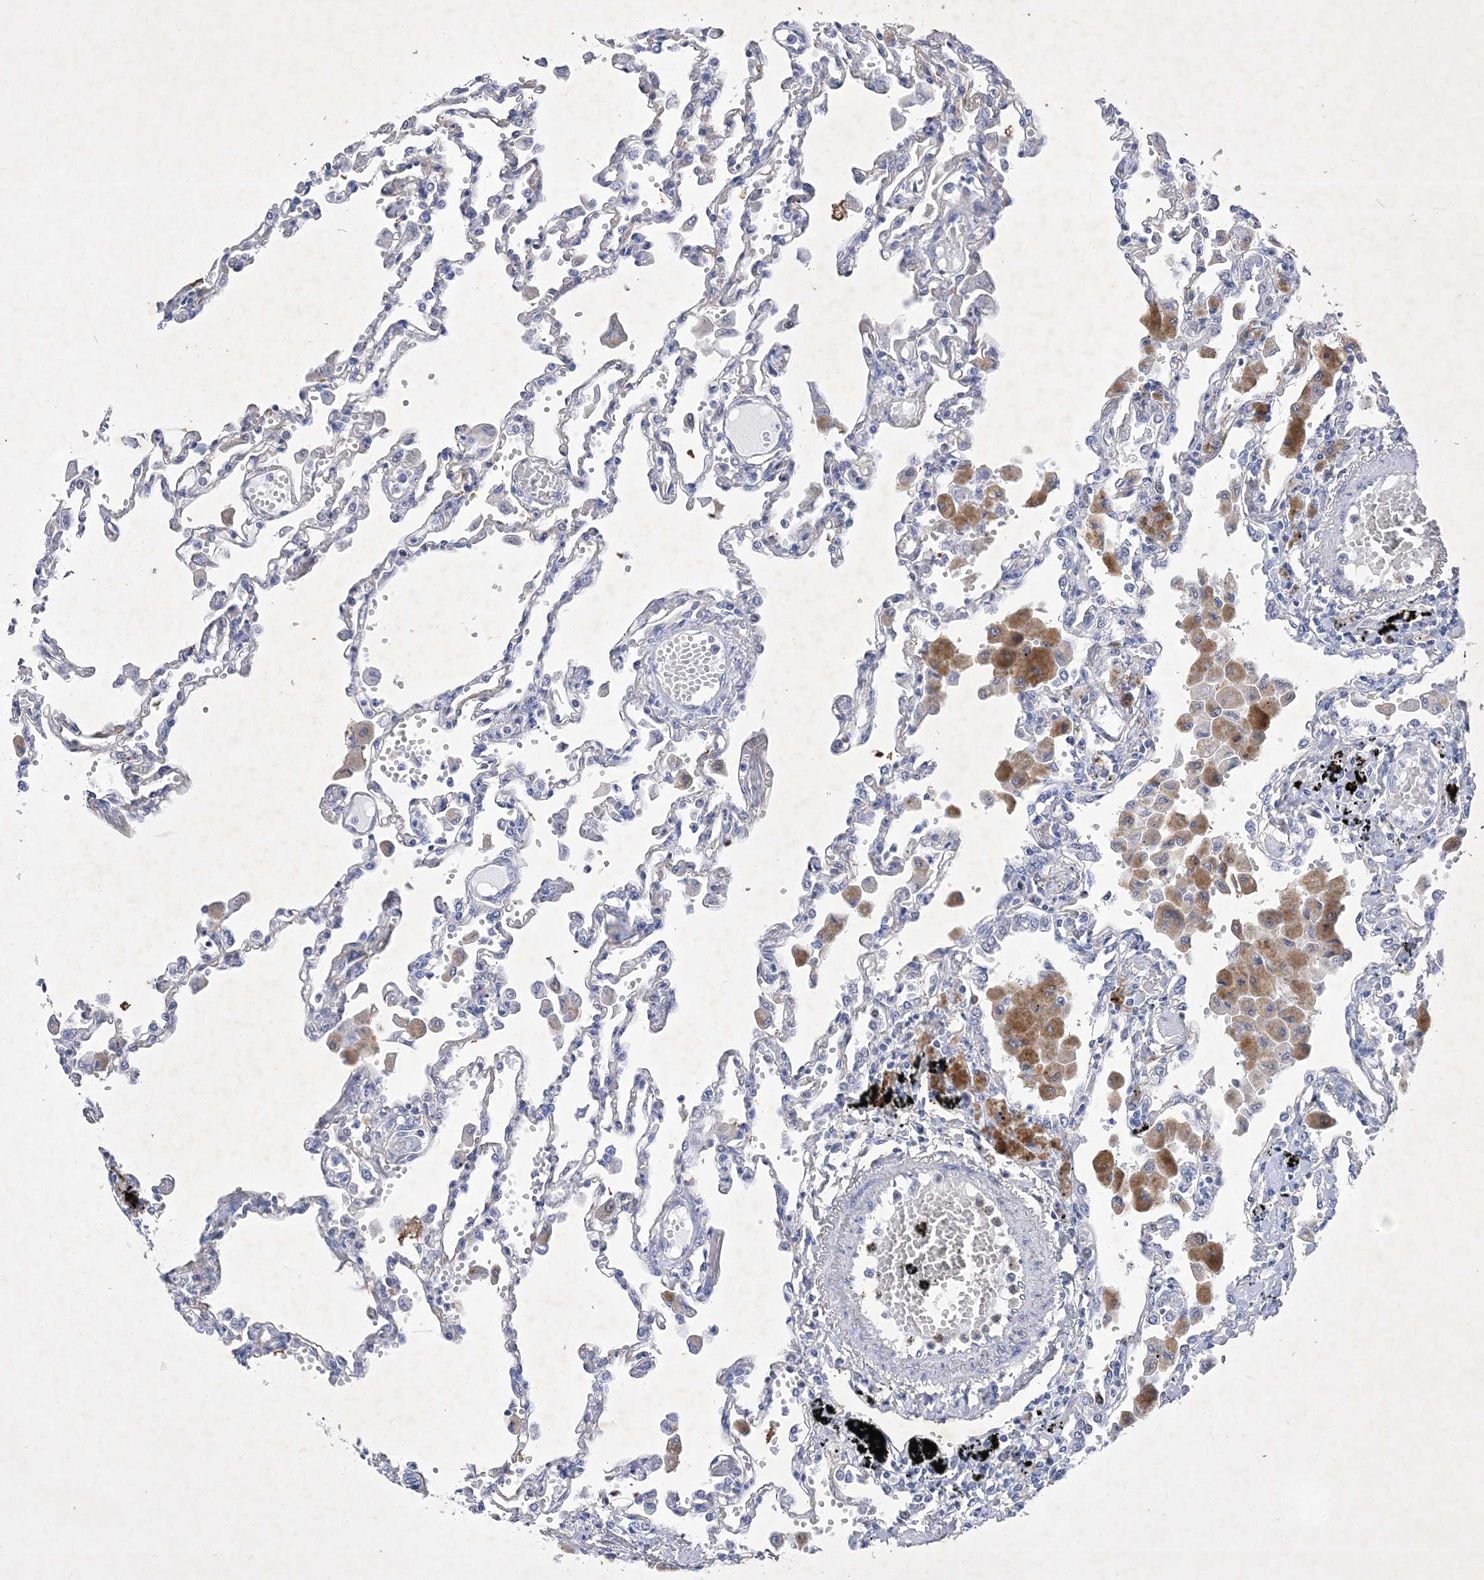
{"staining": {"intensity": "negative", "quantity": "none", "location": "none"}, "tissue": "lung", "cell_type": "Alveolar cells", "image_type": "normal", "snomed": [{"axis": "morphology", "description": "Normal tissue, NOS"}, {"axis": "topography", "description": "Bronchus"}, {"axis": "topography", "description": "Lung"}], "caption": "Immunohistochemistry histopathology image of unremarkable lung: lung stained with DAB (3,3'-diaminobenzidine) demonstrates no significant protein expression in alveolar cells.", "gene": "GPN1", "patient": {"sex": "female", "age": 49}}